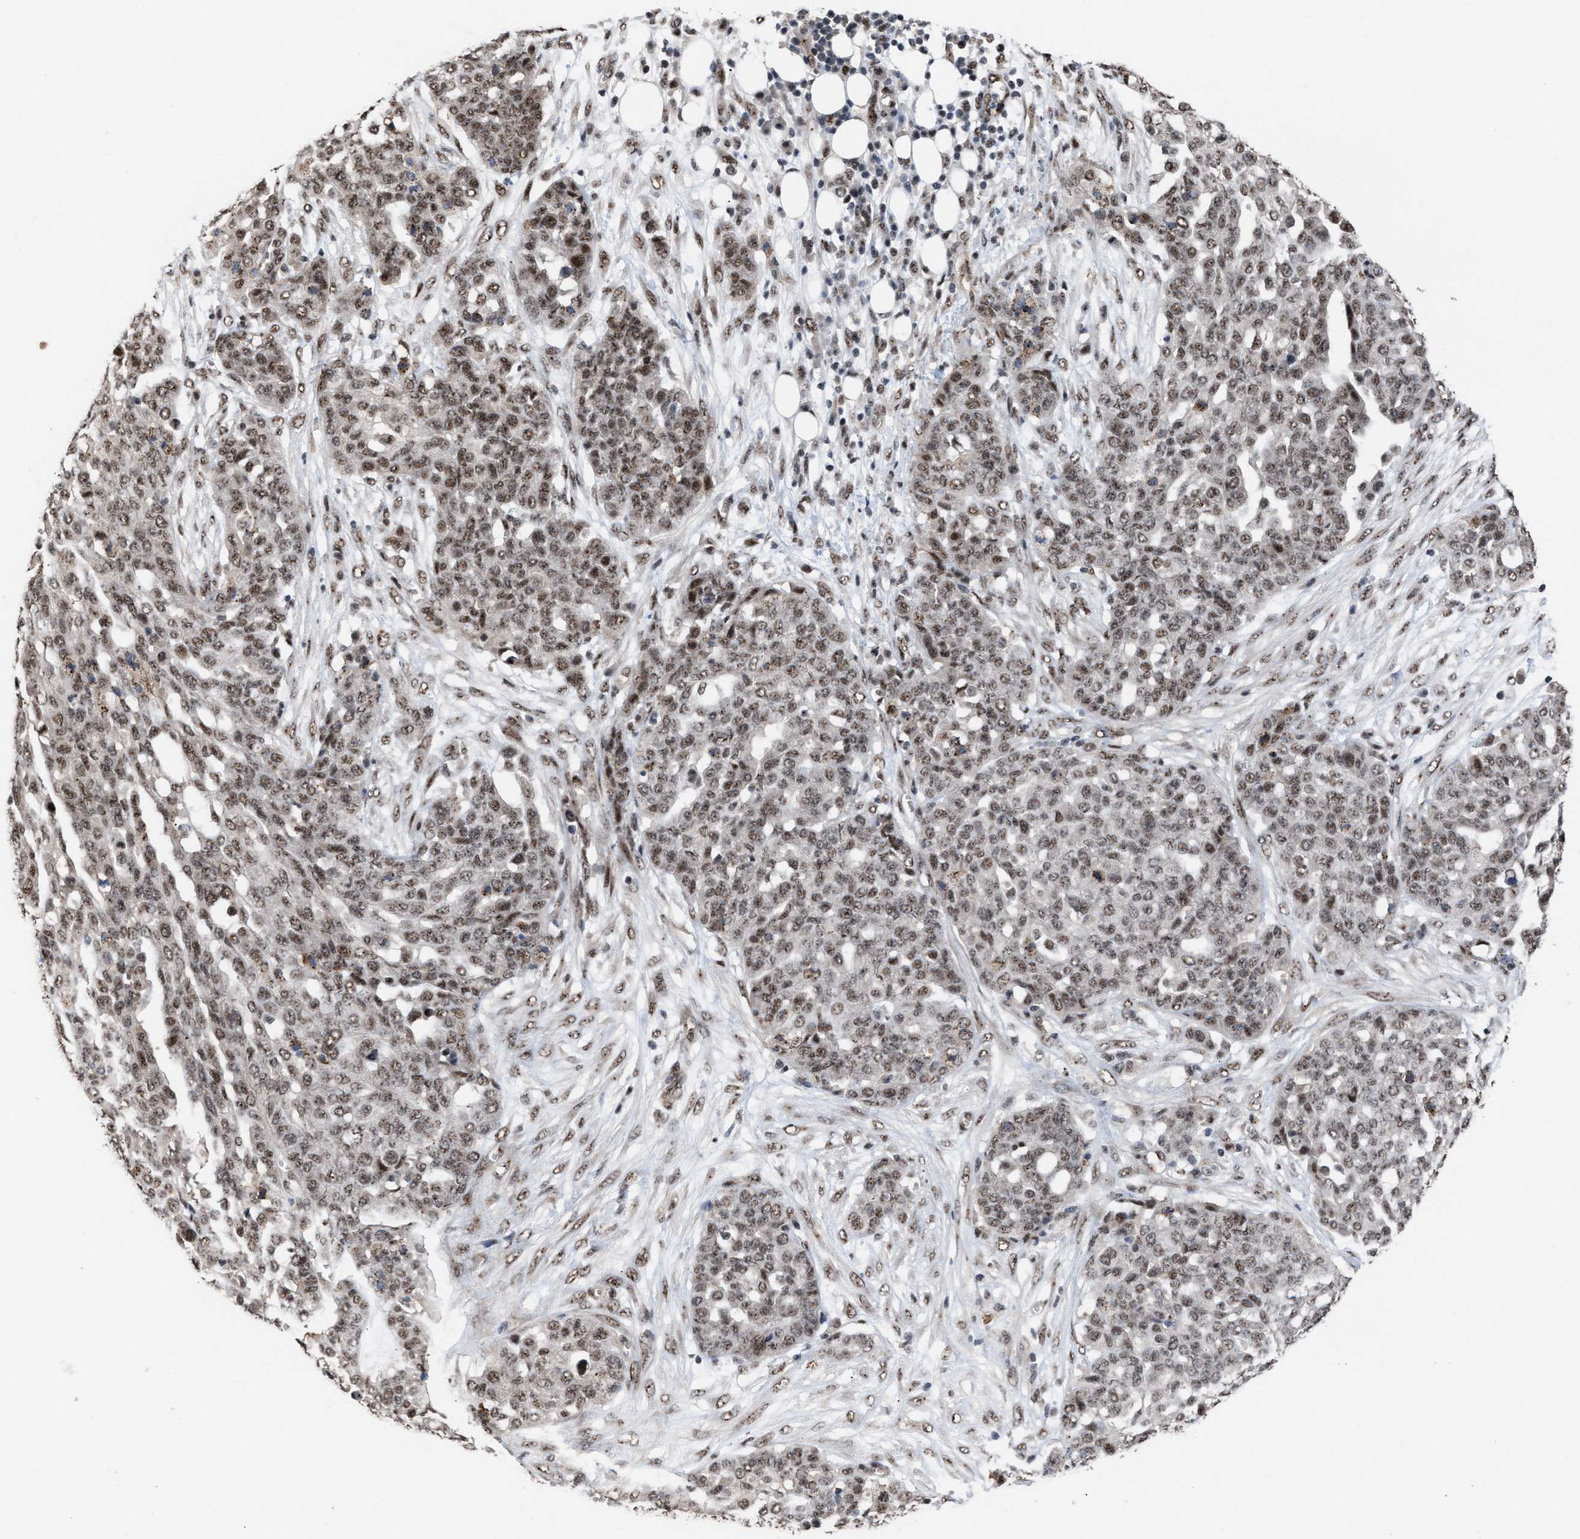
{"staining": {"intensity": "moderate", "quantity": ">75%", "location": "nuclear"}, "tissue": "ovarian cancer", "cell_type": "Tumor cells", "image_type": "cancer", "snomed": [{"axis": "morphology", "description": "Cystadenocarcinoma, serous, NOS"}, {"axis": "topography", "description": "Soft tissue"}, {"axis": "topography", "description": "Ovary"}], "caption": "DAB (3,3'-diaminobenzidine) immunohistochemical staining of human ovarian cancer (serous cystadenocarcinoma) displays moderate nuclear protein positivity in approximately >75% of tumor cells. Using DAB (3,3'-diaminobenzidine) (brown) and hematoxylin (blue) stains, captured at high magnification using brightfield microscopy.", "gene": "EIF4A3", "patient": {"sex": "female", "age": 57}}